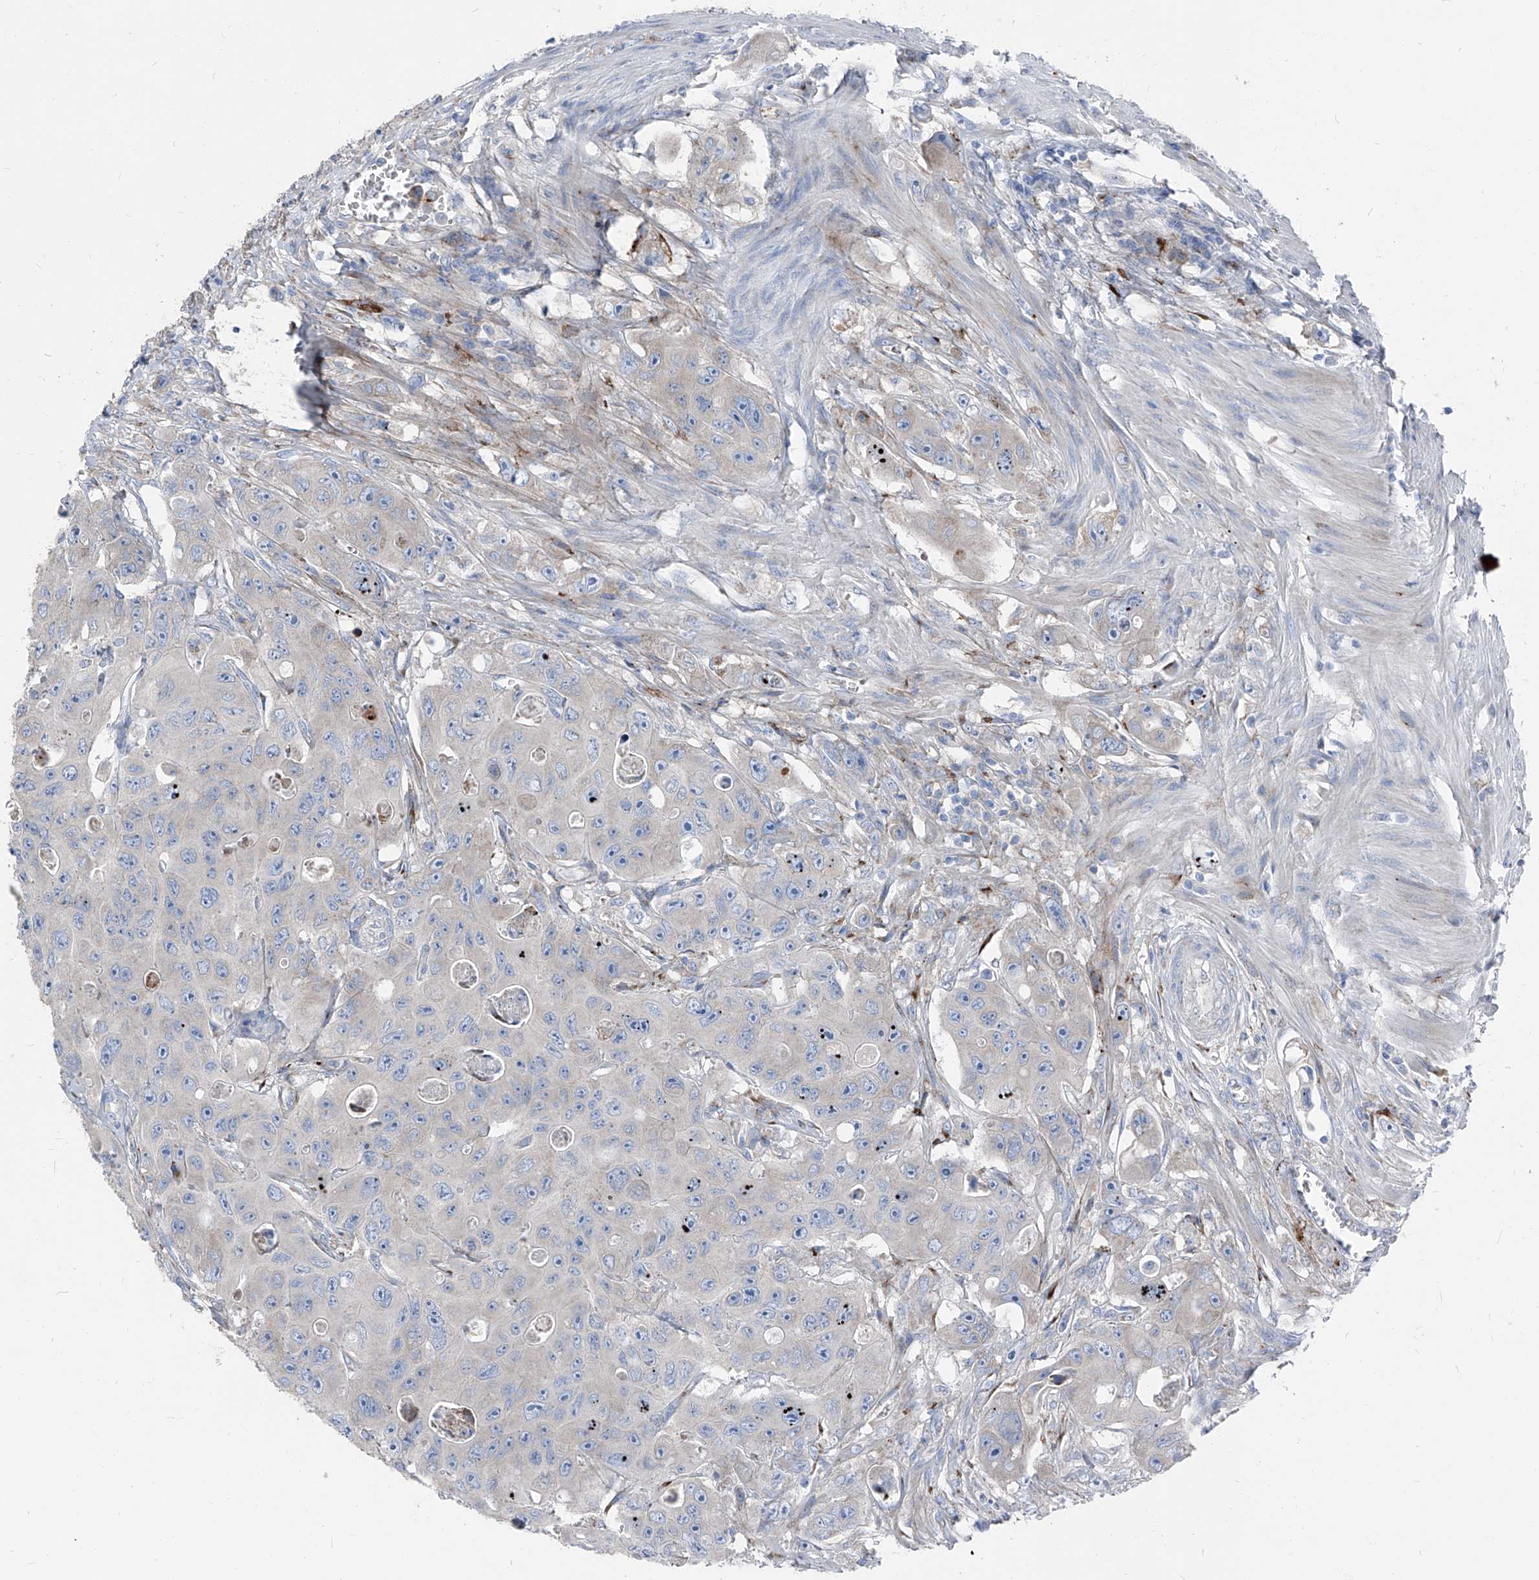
{"staining": {"intensity": "negative", "quantity": "none", "location": "none"}, "tissue": "colorectal cancer", "cell_type": "Tumor cells", "image_type": "cancer", "snomed": [{"axis": "morphology", "description": "Adenocarcinoma, NOS"}, {"axis": "topography", "description": "Colon"}], "caption": "Tumor cells are negative for protein expression in human colorectal cancer. (DAB (3,3'-diaminobenzidine) IHC visualized using brightfield microscopy, high magnification).", "gene": "IFI27", "patient": {"sex": "female", "age": 46}}